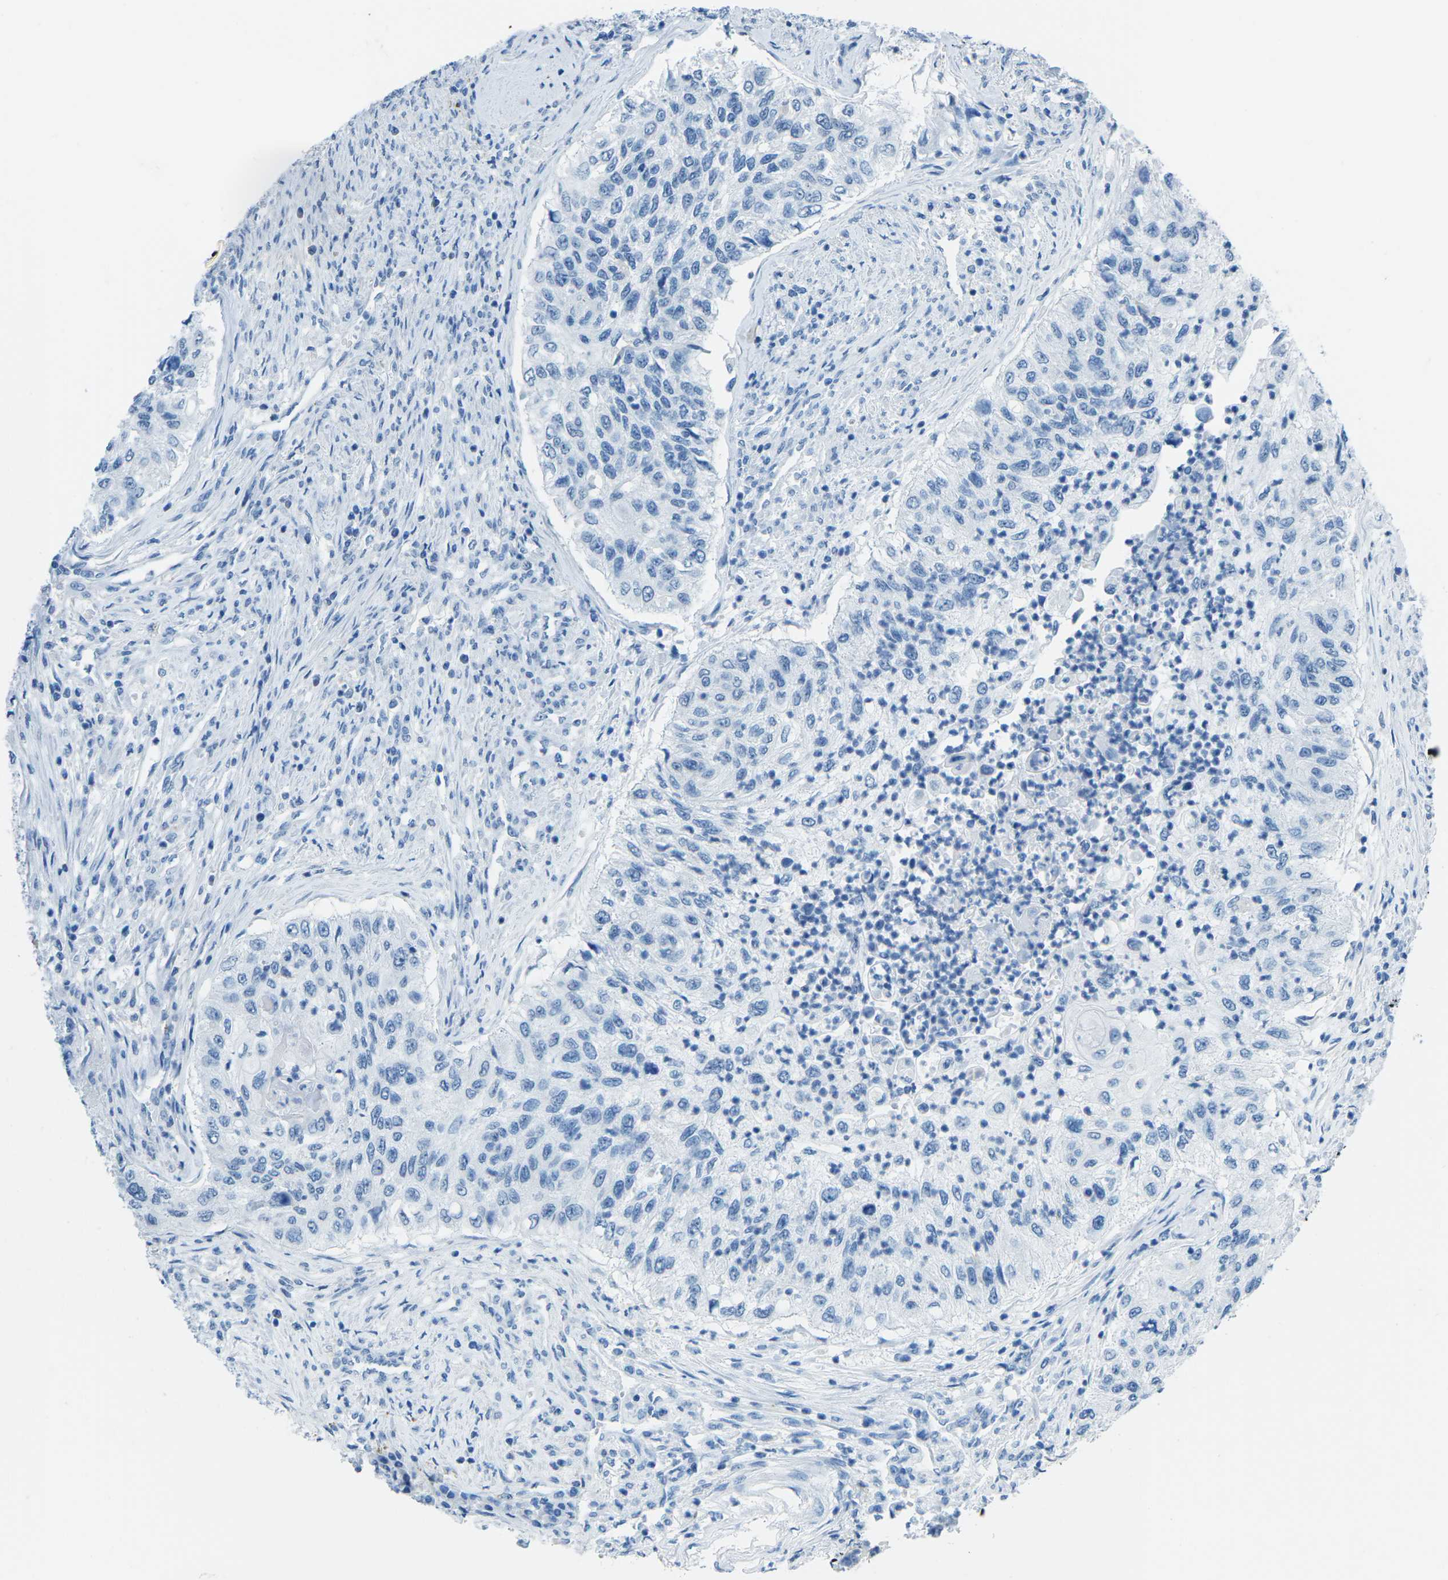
{"staining": {"intensity": "negative", "quantity": "none", "location": "none"}, "tissue": "urothelial cancer", "cell_type": "Tumor cells", "image_type": "cancer", "snomed": [{"axis": "morphology", "description": "Urothelial carcinoma, High grade"}, {"axis": "topography", "description": "Urinary bladder"}], "caption": "An immunohistochemistry (IHC) photomicrograph of urothelial cancer is shown. There is no staining in tumor cells of urothelial cancer. (Brightfield microscopy of DAB (3,3'-diaminobenzidine) immunohistochemistry (IHC) at high magnification).", "gene": "MYH8", "patient": {"sex": "female", "age": 60}}